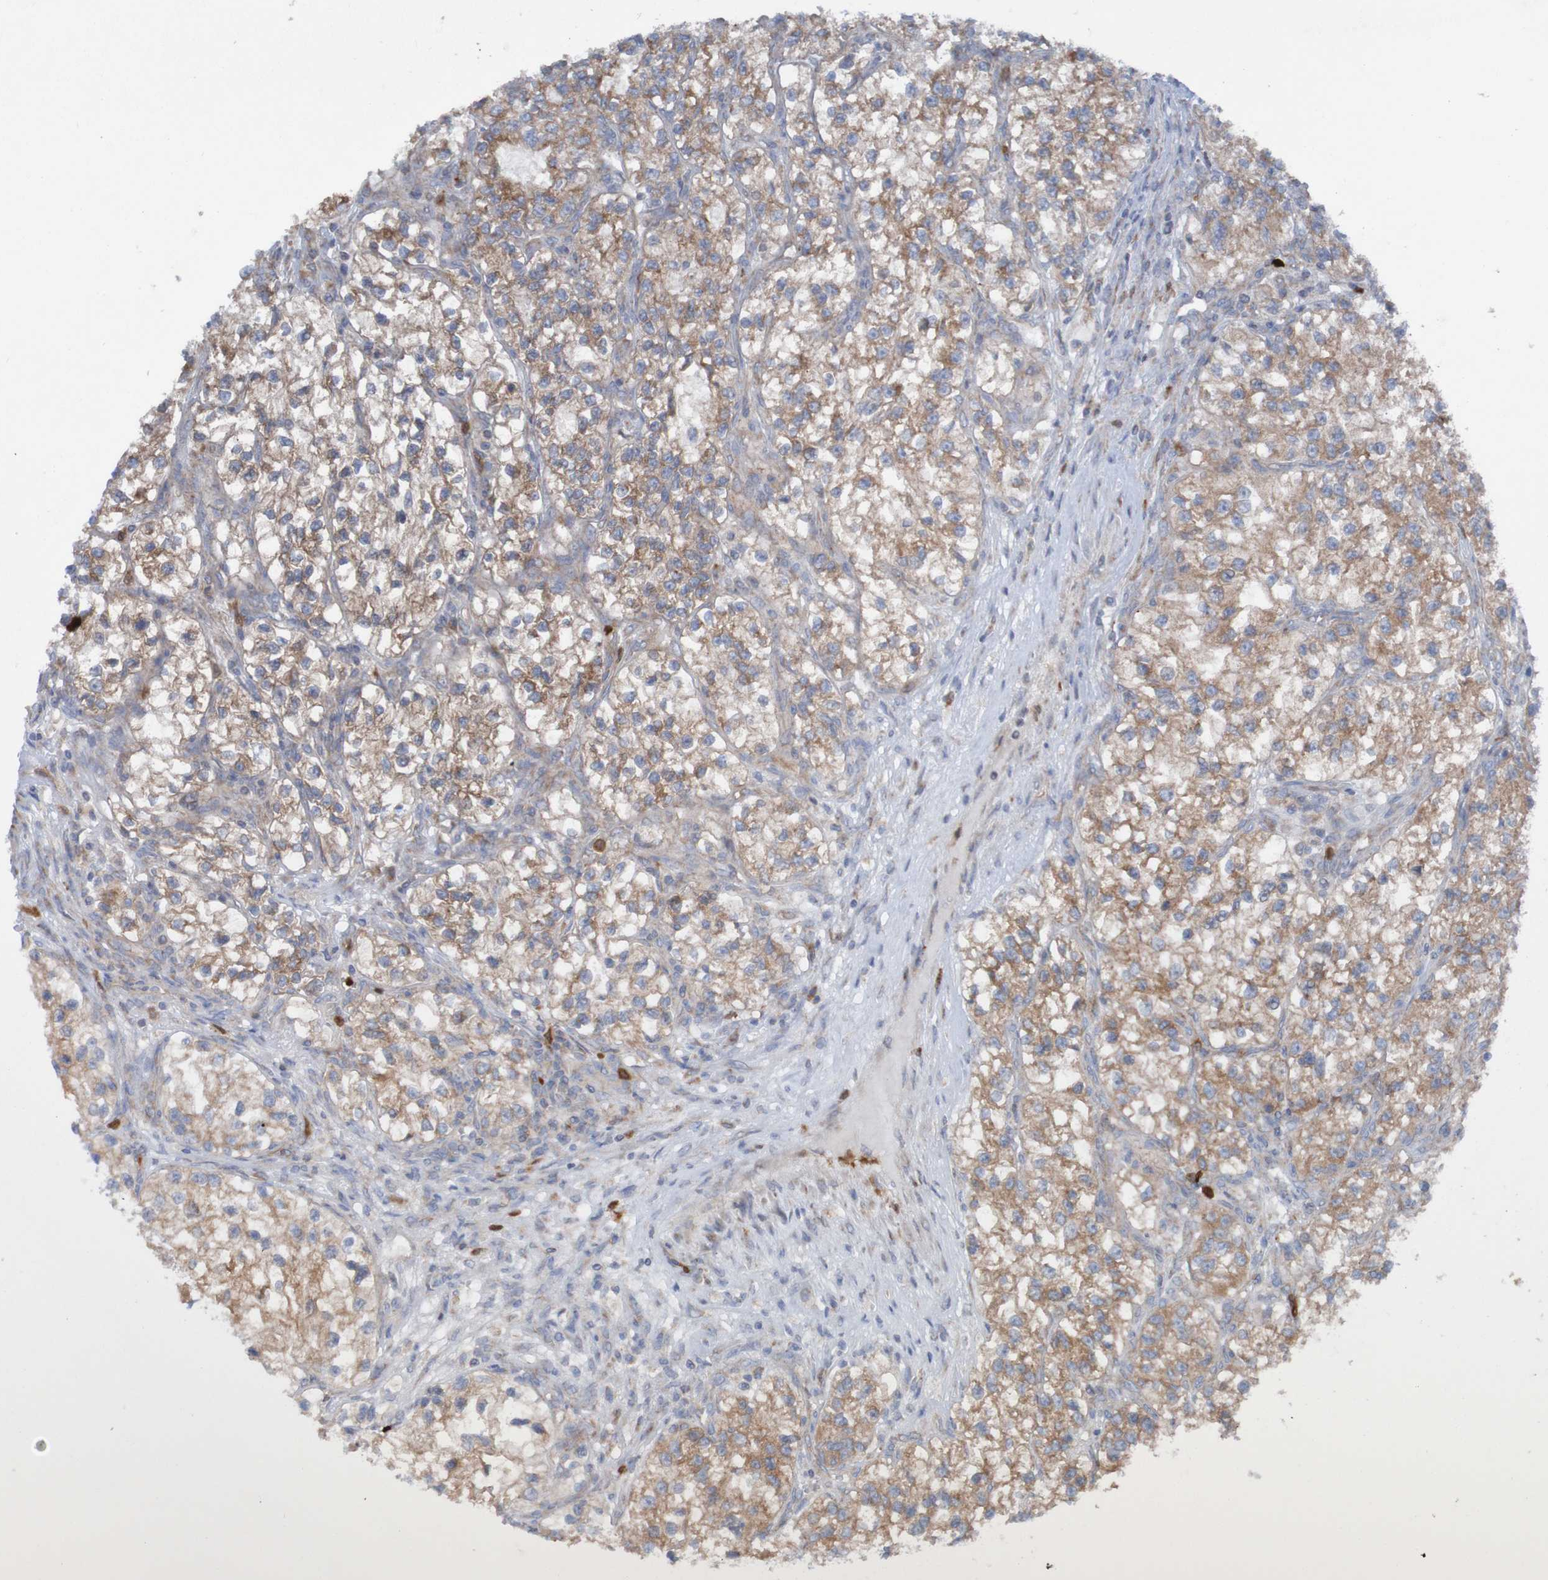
{"staining": {"intensity": "moderate", "quantity": ">75%", "location": "cytoplasmic/membranous"}, "tissue": "renal cancer", "cell_type": "Tumor cells", "image_type": "cancer", "snomed": [{"axis": "morphology", "description": "Adenocarcinoma, NOS"}, {"axis": "topography", "description": "Kidney"}], "caption": "Immunohistochemical staining of human renal cancer reveals medium levels of moderate cytoplasmic/membranous staining in approximately >75% of tumor cells. The protein is stained brown, and the nuclei are stained in blue (DAB IHC with brightfield microscopy, high magnification).", "gene": "PARP4", "patient": {"sex": "female", "age": 57}}